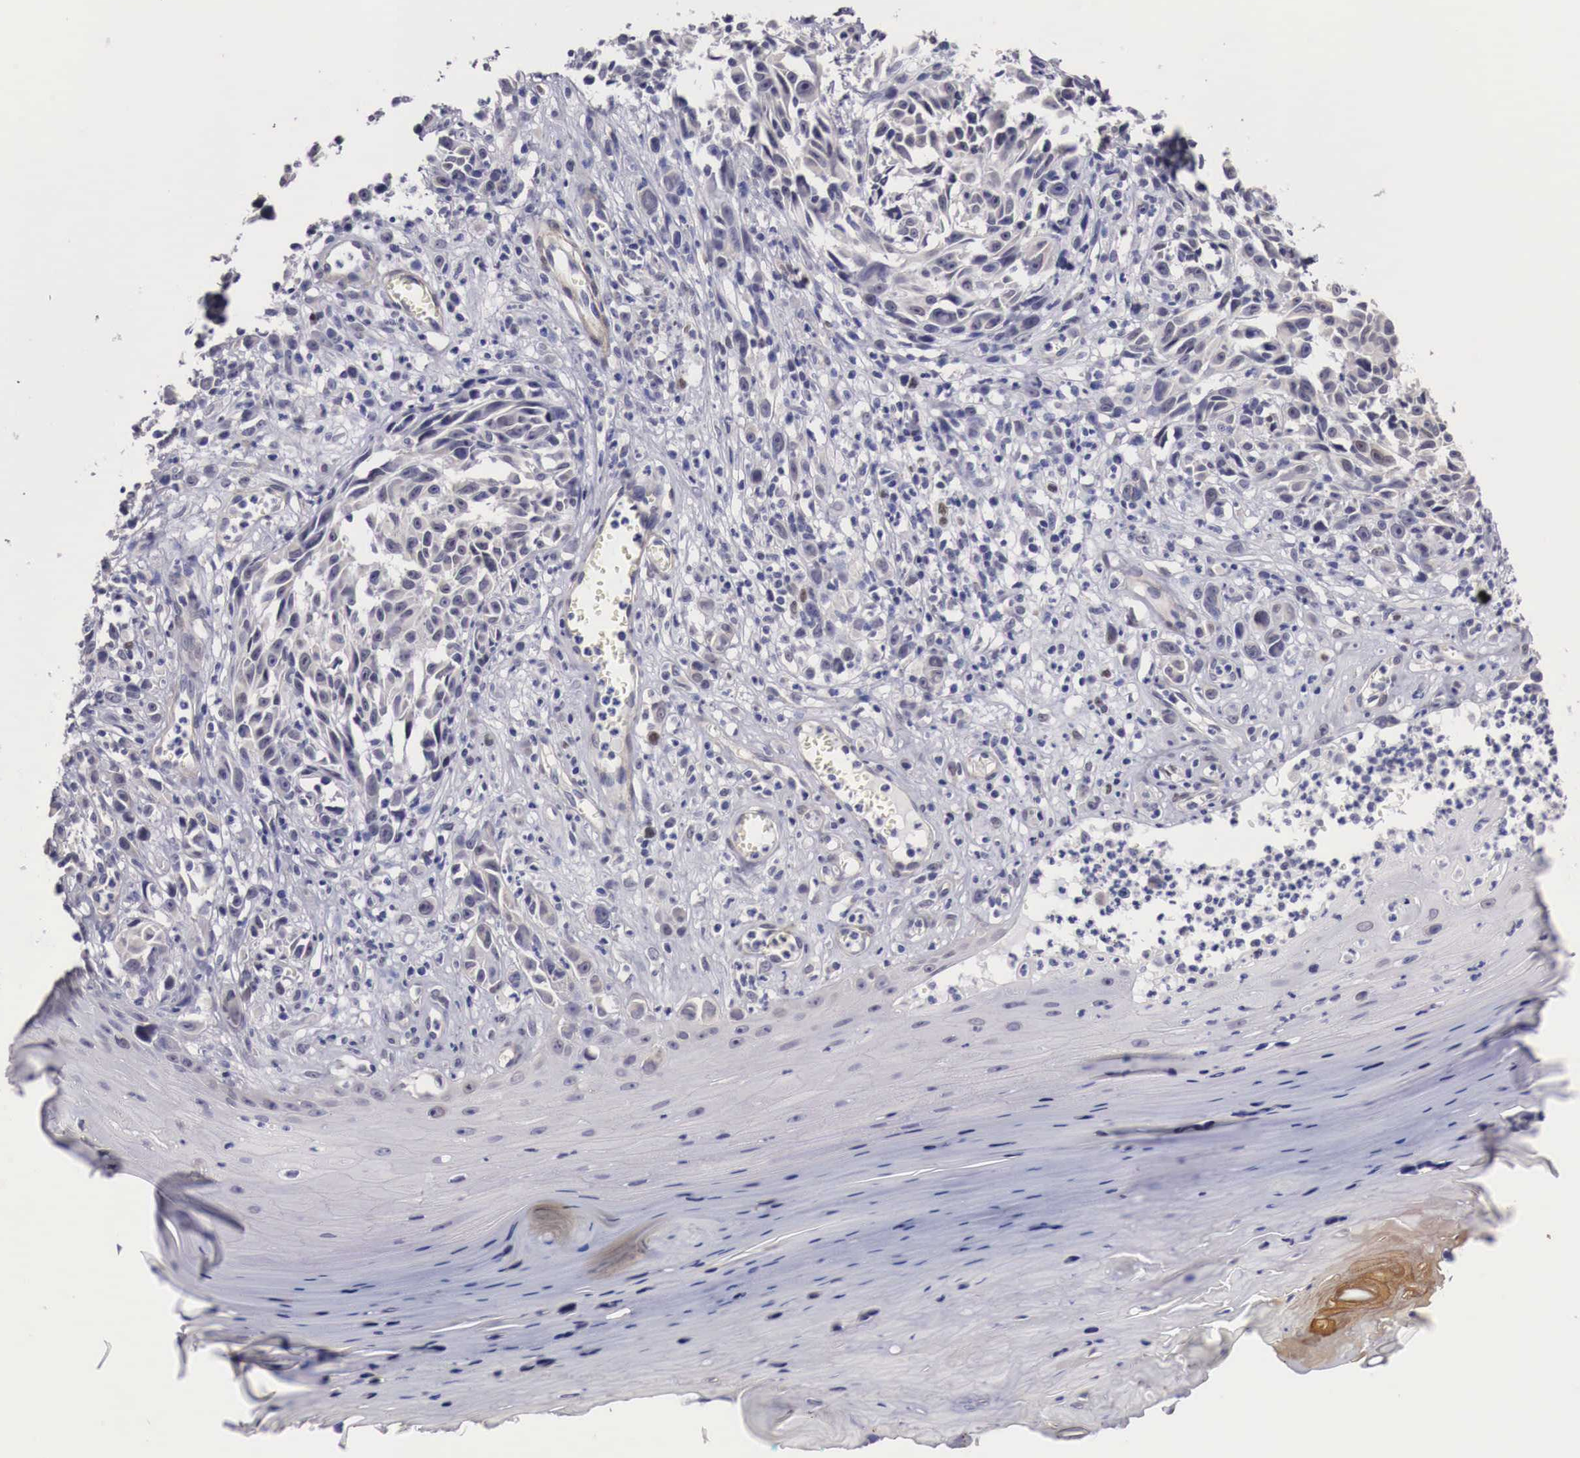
{"staining": {"intensity": "negative", "quantity": "none", "location": "none"}, "tissue": "melanoma", "cell_type": "Tumor cells", "image_type": "cancer", "snomed": [{"axis": "morphology", "description": "Malignant melanoma, NOS"}, {"axis": "topography", "description": "Skin"}], "caption": "This is an IHC image of melanoma. There is no expression in tumor cells.", "gene": "ENOX2", "patient": {"sex": "female", "age": 82}}